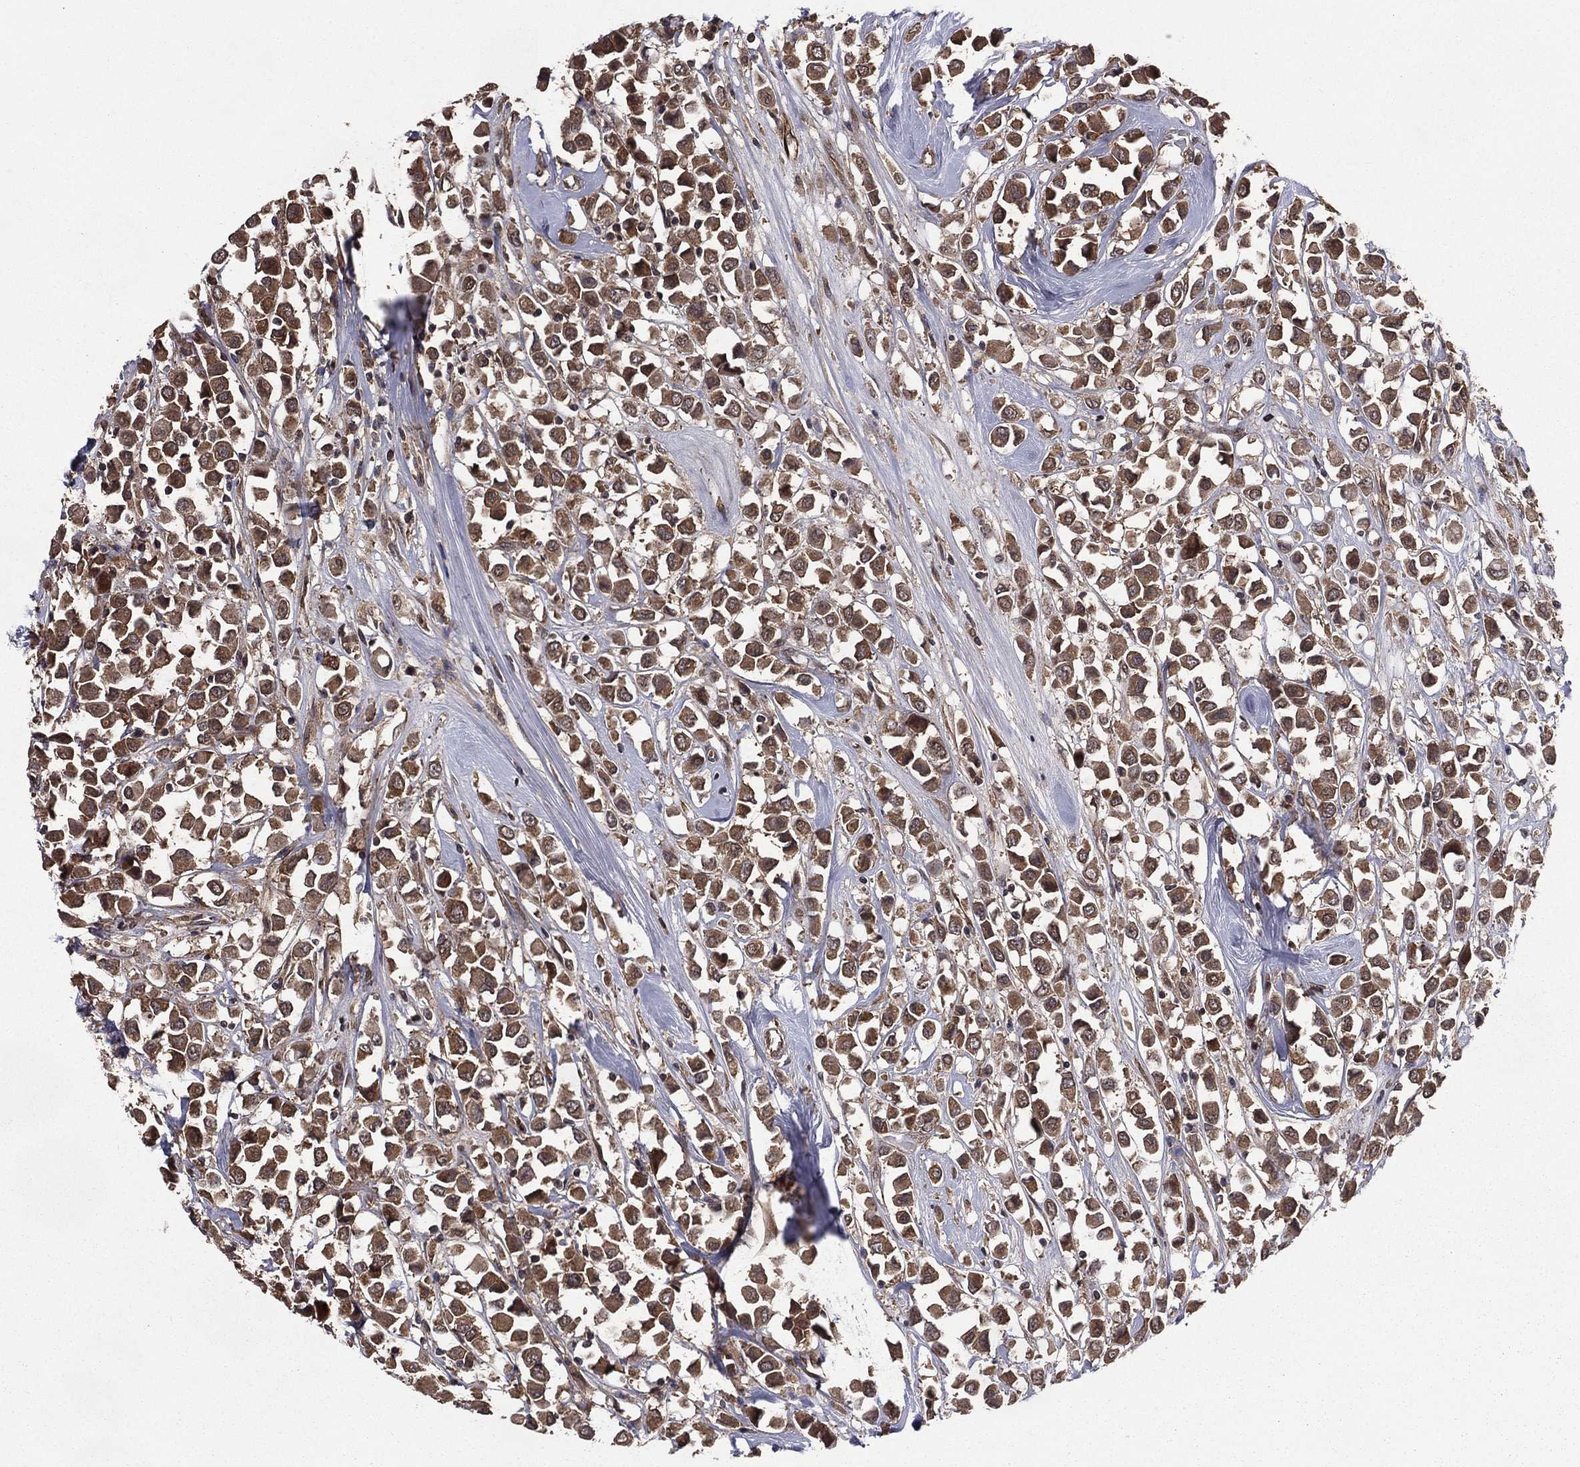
{"staining": {"intensity": "moderate", "quantity": ">75%", "location": "cytoplasmic/membranous"}, "tissue": "breast cancer", "cell_type": "Tumor cells", "image_type": "cancer", "snomed": [{"axis": "morphology", "description": "Duct carcinoma"}, {"axis": "topography", "description": "Breast"}], "caption": "Protein analysis of breast infiltrating ductal carcinoma tissue demonstrates moderate cytoplasmic/membranous staining in about >75% of tumor cells.", "gene": "CERT1", "patient": {"sex": "female", "age": 61}}